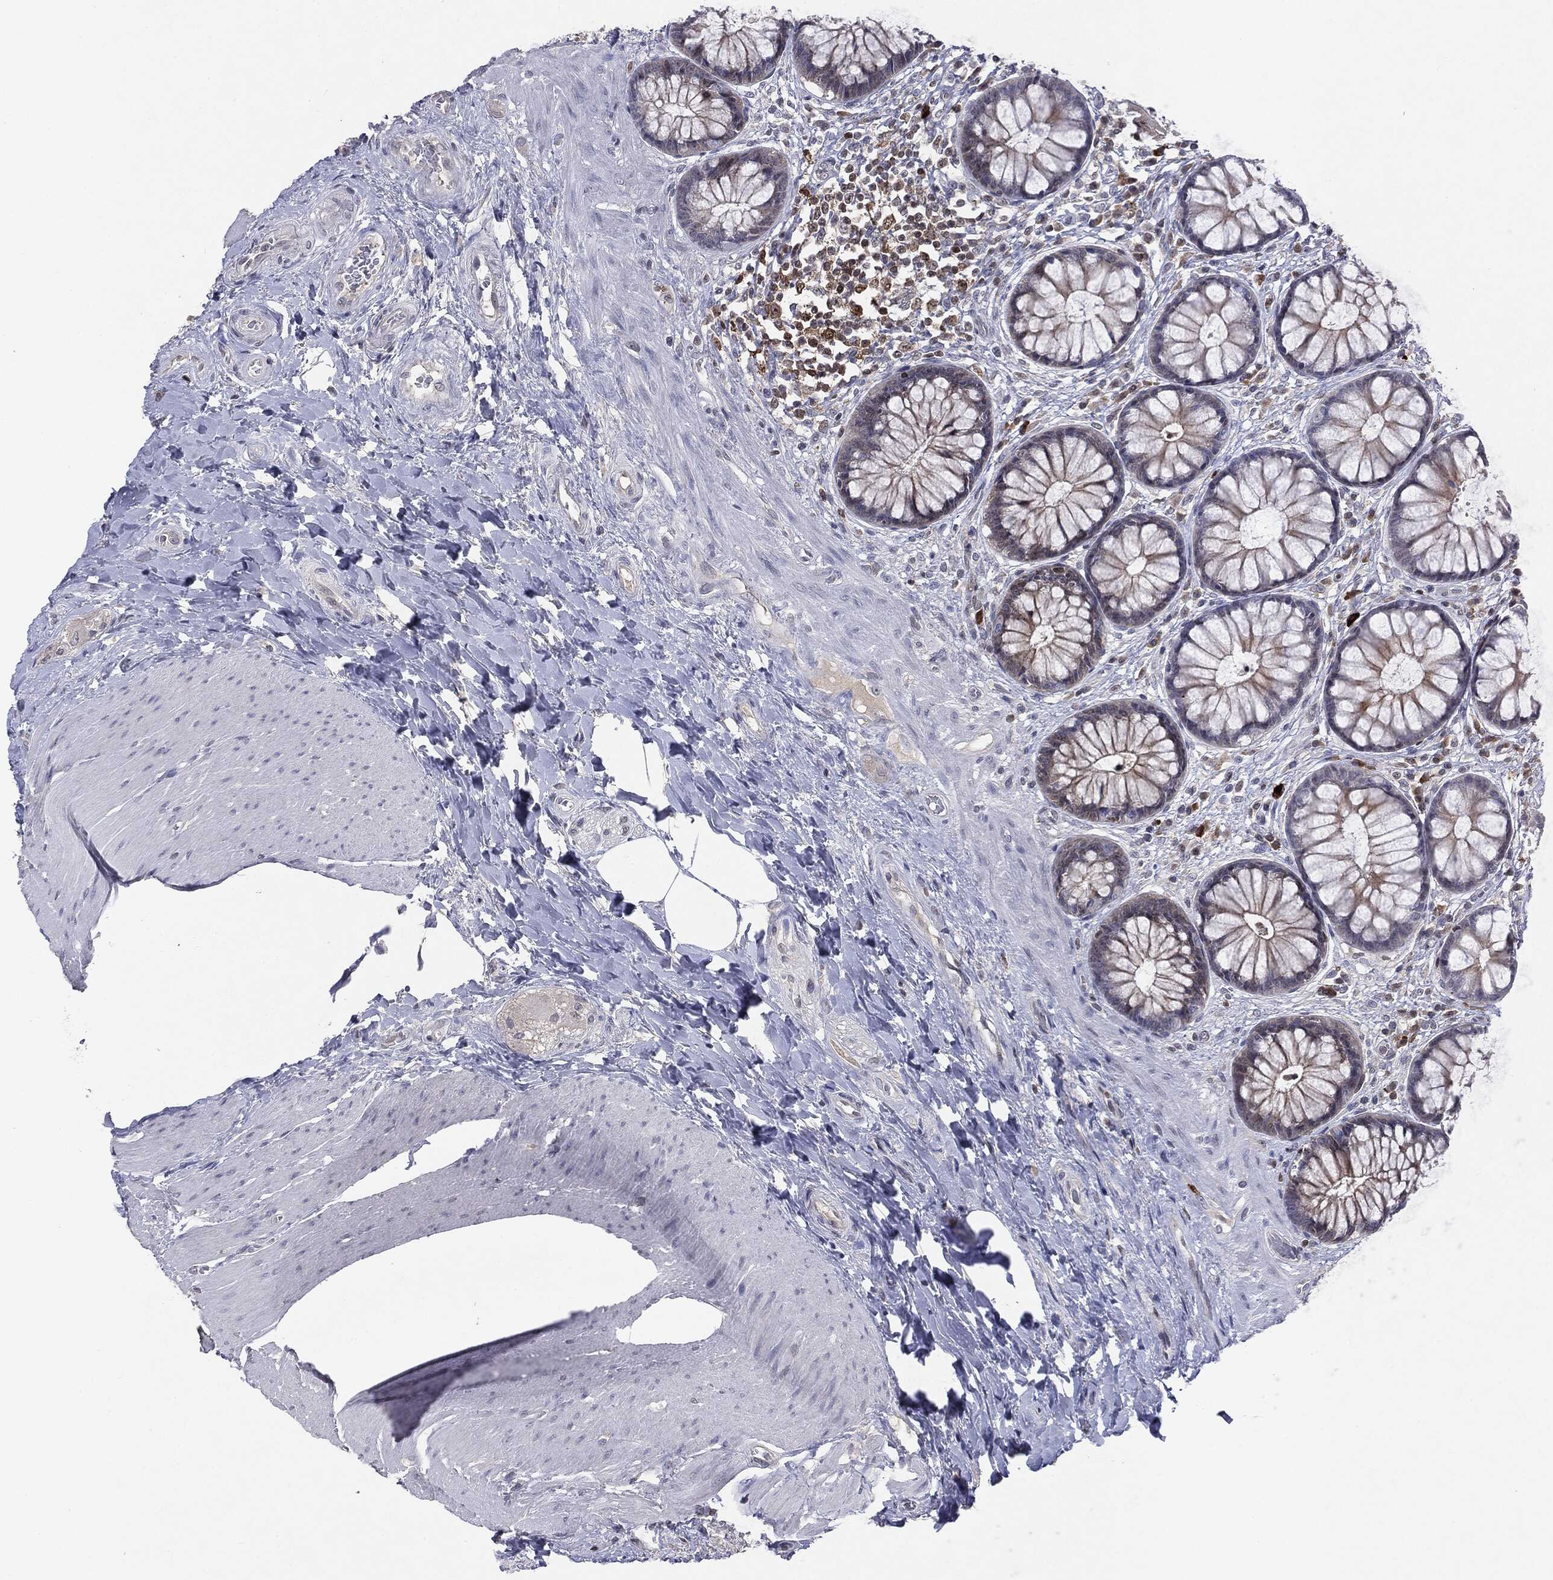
{"staining": {"intensity": "moderate", "quantity": "25%-75%", "location": "cytoplasmic/membranous"}, "tissue": "rectum", "cell_type": "Glandular cells", "image_type": "normal", "snomed": [{"axis": "morphology", "description": "Normal tissue, NOS"}, {"axis": "topography", "description": "Rectum"}], "caption": "Protein expression analysis of unremarkable rectum displays moderate cytoplasmic/membranous expression in about 25%-75% of glandular cells. (DAB IHC, brown staining for protein, blue staining for nuclei).", "gene": "KIF2C", "patient": {"sex": "female", "age": 58}}